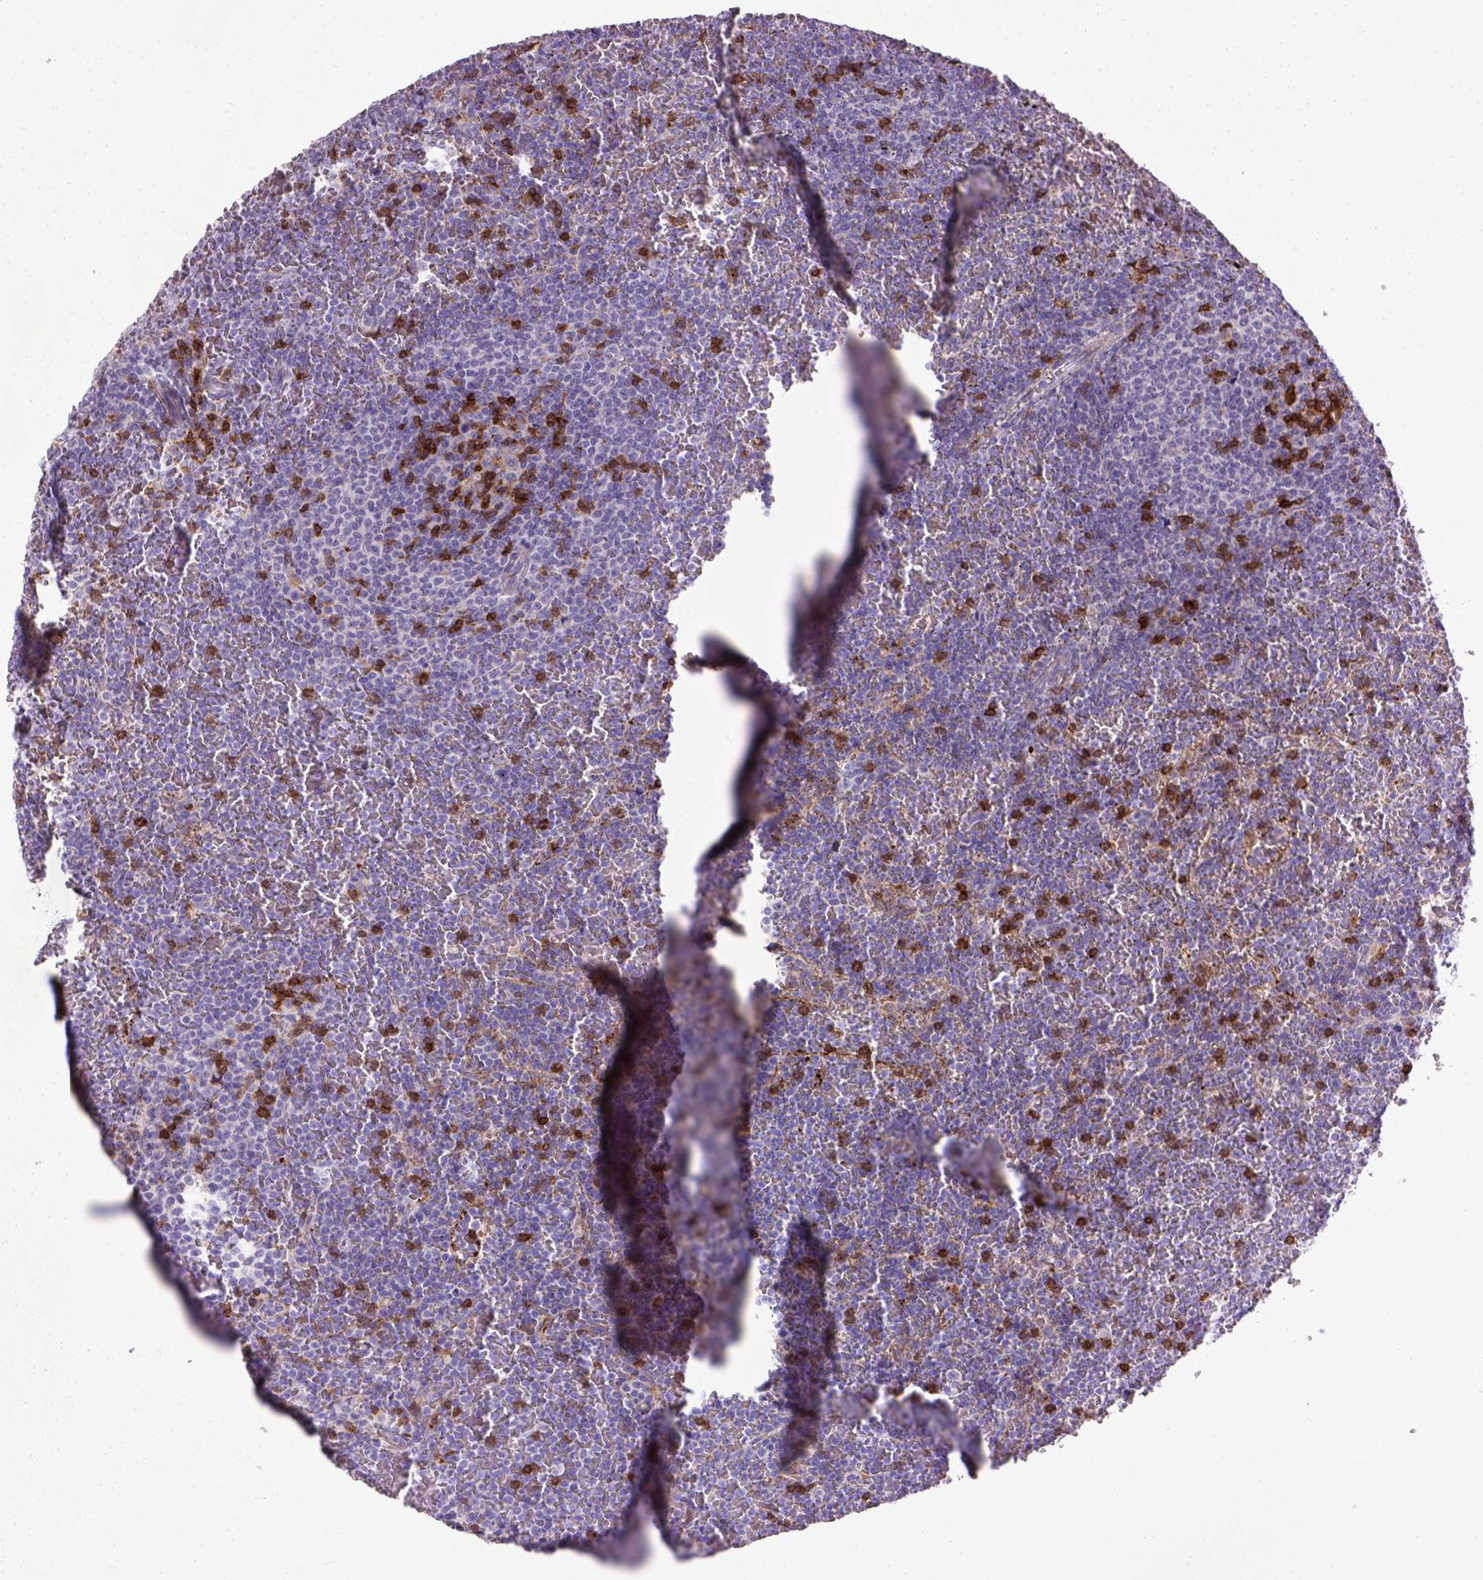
{"staining": {"intensity": "negative", "quantity": "none", "location": "none"}, "tissue": "lymphoma", "cell_type": "Tumor cells", "image_type": "cancer", "snomed": [{"axis": "morphology", "description": "Malignant lymphoma, non-Hodgkin's type, Low grade"}, {"axis": "topography", "description": "Spleen"}], "caption": "Image shows no significant protein positivity in tumor cells of malignant lymphoma, non-Hodgkin's type (low-grade).", "gene": "CD3E", "patient": {"sex": "female", "age": 77}}